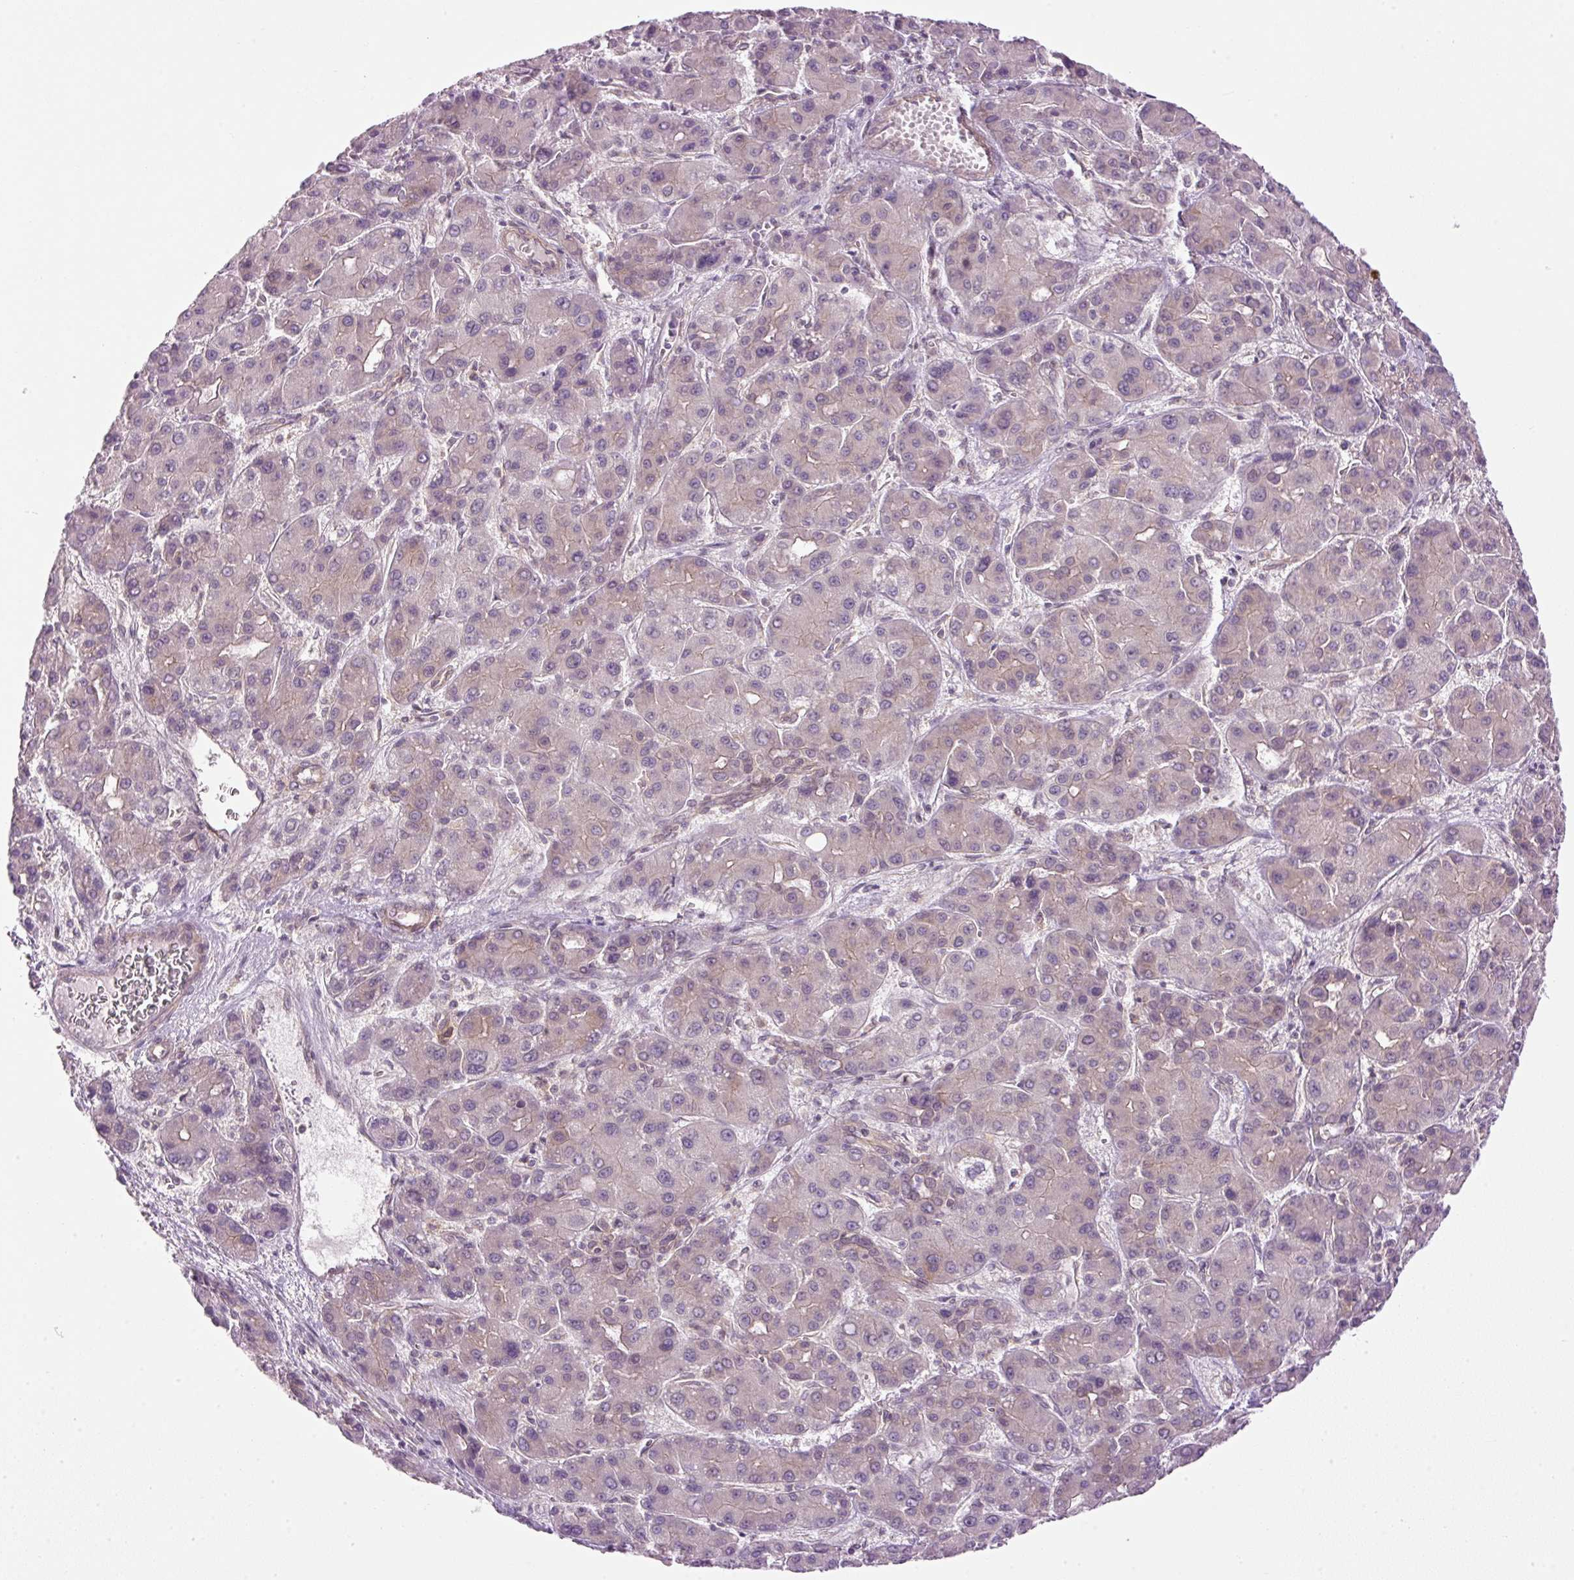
{"staining": {"intensity": "weak", "quantity": "25%-75%", "location": "cytoplasmic/membranous"}, "tissue": "liver cancer", "cell_type": "Tumor cells", "image_type": "cancer", "snomed": [{"axis": "morphology", "description": "Carcinoma, Hepatocellular, NOS"}, {"axis": "topography", "description": "Liver"}], "caption": "Protein expression analysis of hepatocellular carcinoma (liver) exhibits weak cytoplasmic/membranous staining in about 25%-75% of tumor cells.", "gene": "MZT2B", "patient": {"sex": "male", "age": 55}}